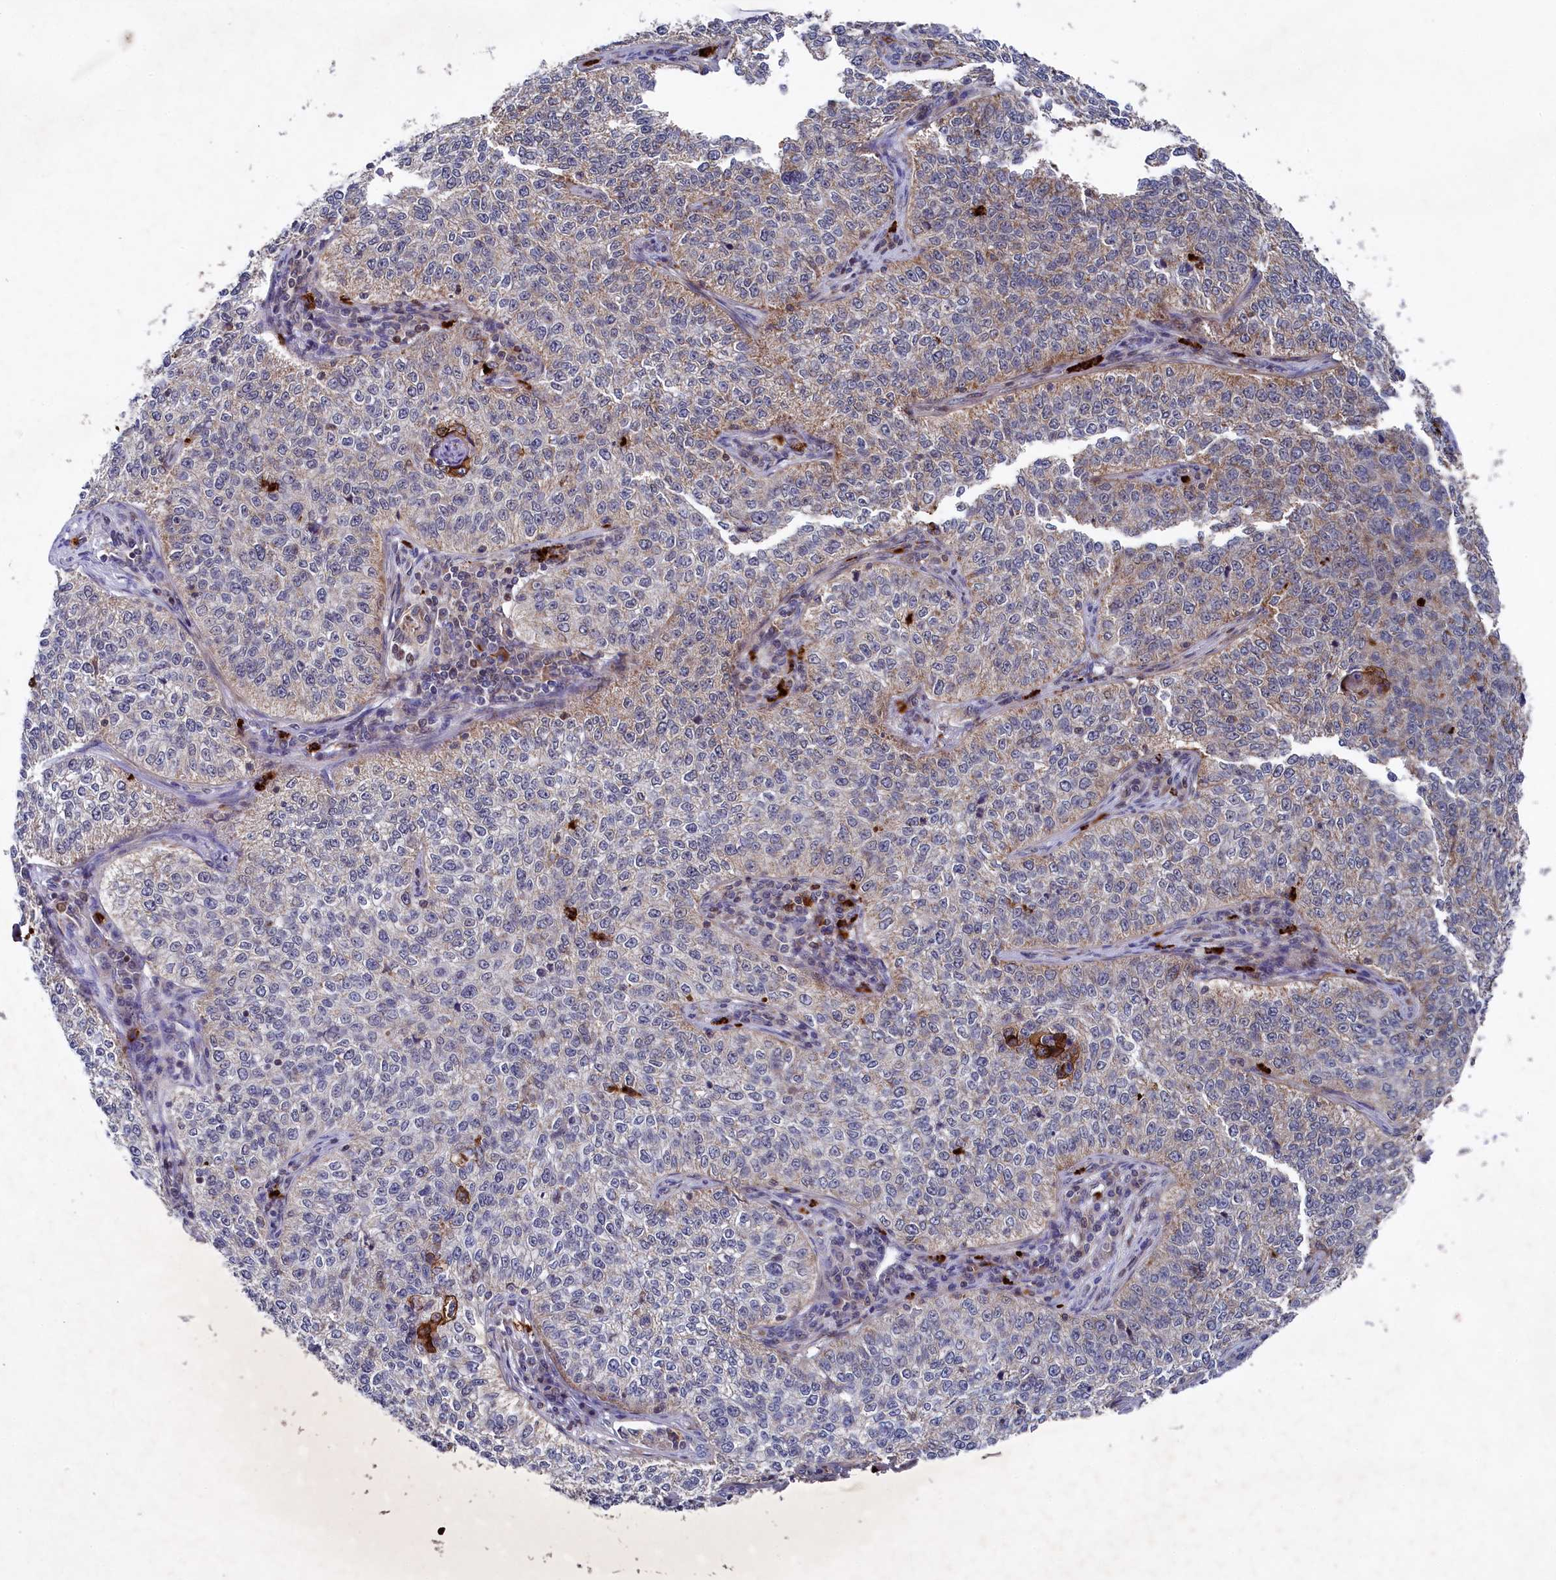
{"staining": {"intensity": "weak", "quantity": "<25%", "location": "cytoplasmic/membranous"}, "tissue": "cervical cancer", "cell_type": "Tumor cells", "image_type": "cancer", "snomed": [{"axis": "morphology", "description": "Squamous cell carcinoma, NOS"}, {"axis": "topography", "description": "Cervix"}], "caption": "Cervical squamous cell carcinoma was stained to show a protein in brown. There is no significant positivity in tumor cells. (DAB (3,3'-diaminobenzidine) immunohistochemistry, high magnification).", "gene": "CHCHD1", "patient": {"sex": "female", "age": 35}}